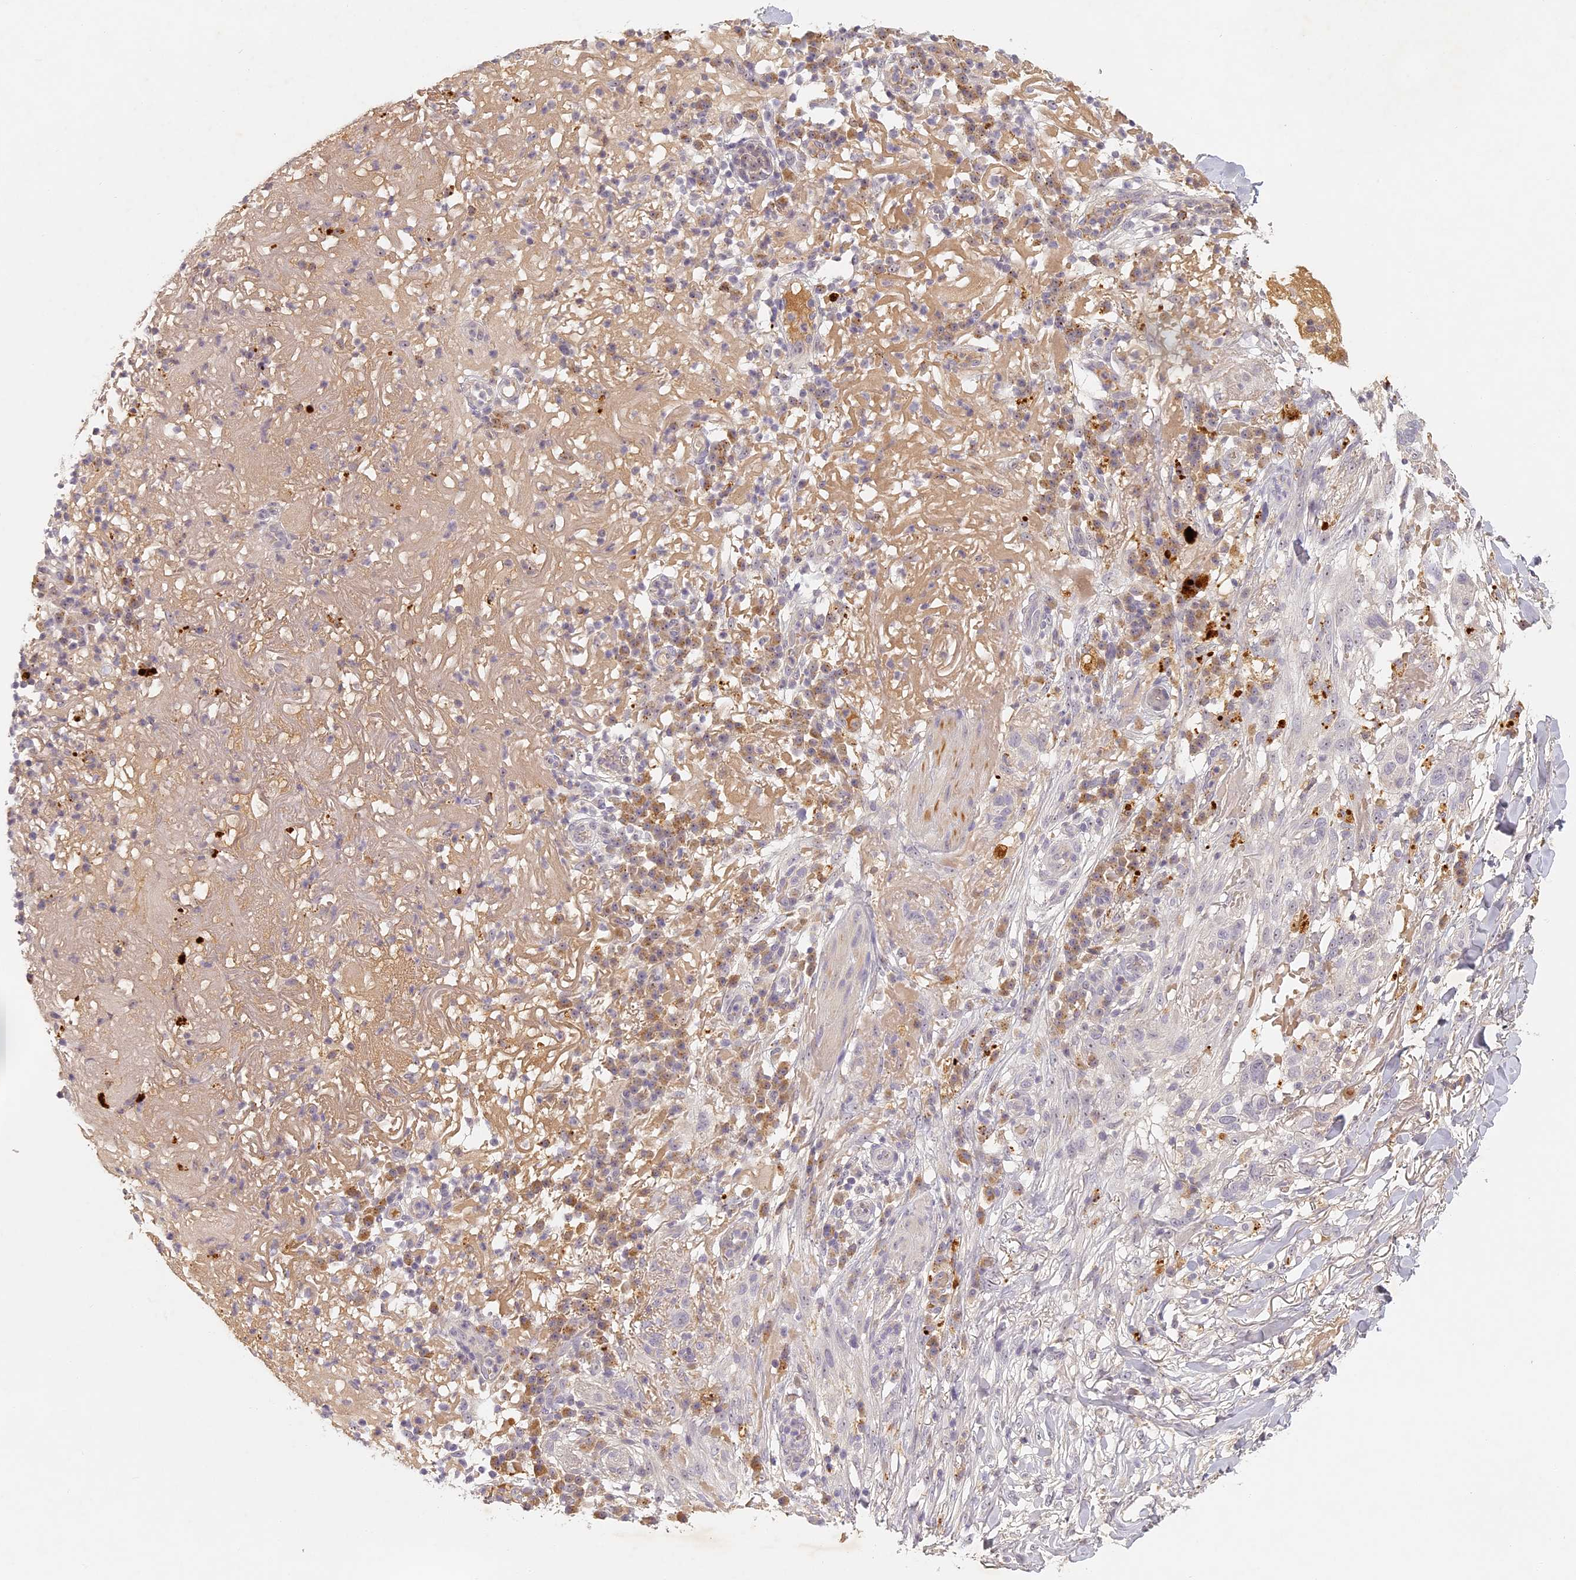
{"staining": {"intensity": "negative", "quantity": "none", "location": "none"}, "tissue": "skin cancer", "cell_type": "Tumor cells", "image_type": "cancer", "snomed": [{"axis": "morphology", "description": "Normal tissue, NOS"}, {"axis": "morphology", "description": "Squamous cell carcinoma, NOS"}, {"axis": "topography", "description": "Skin"}], "caption": "Histopathology image shows no protein positivity in tumor cells of skin cancer (squamous cell carcinoma) tissue.", "gene": "ELL3", "patient": {"sex": "female", "age": 96}}